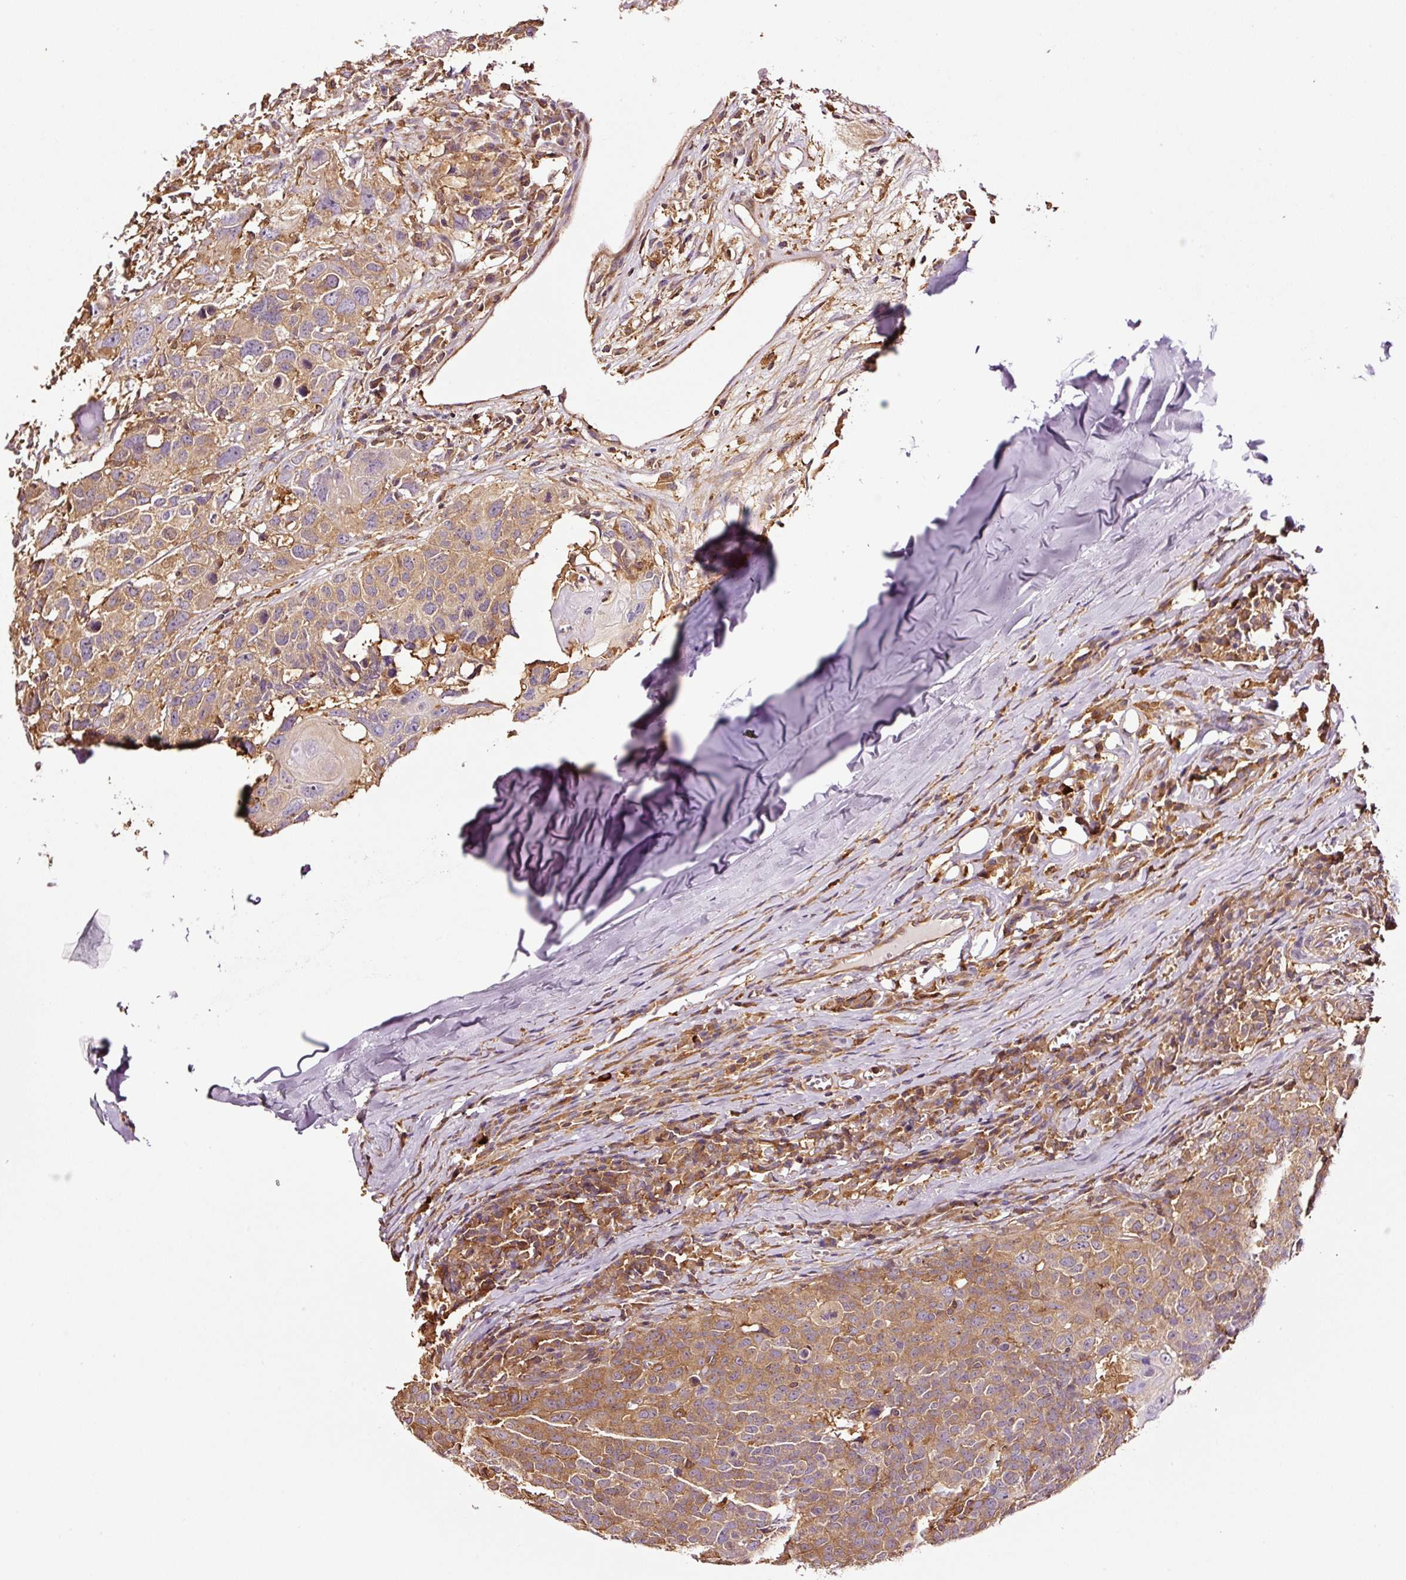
{"staining": {"intensity": "moderate", "quantity": ">75%", "location": "cytoplasmic/membranous"}, "tissue": "head and neck cancer", "cell_type": "Tumor cells", "image_type": "cancer", "snomed": [{"axis": "morphology", "description": "Normal tissue, NOS"}, {"axis": "morphology", "description": "Squamous cell carcinoma, NOS"}, {"axis": "topography", "description": "Skeletal muscle"}, {"axis": "topography", "description": "Vascular tissue"}, {"axis": "topography", "description": "Peripheral nerve tissue"}, {"axis": "topography", "description": "Head-Neck"}], "caption": "Immunohistochemical staining of head and neck squamous cell carcinoma reveals medium levels of moderate cytoplasmic/membranous positivity in approximately >75% of tumor cells.", "gene": "METAP1", "patient": {"sex": "male", "age": 66}}